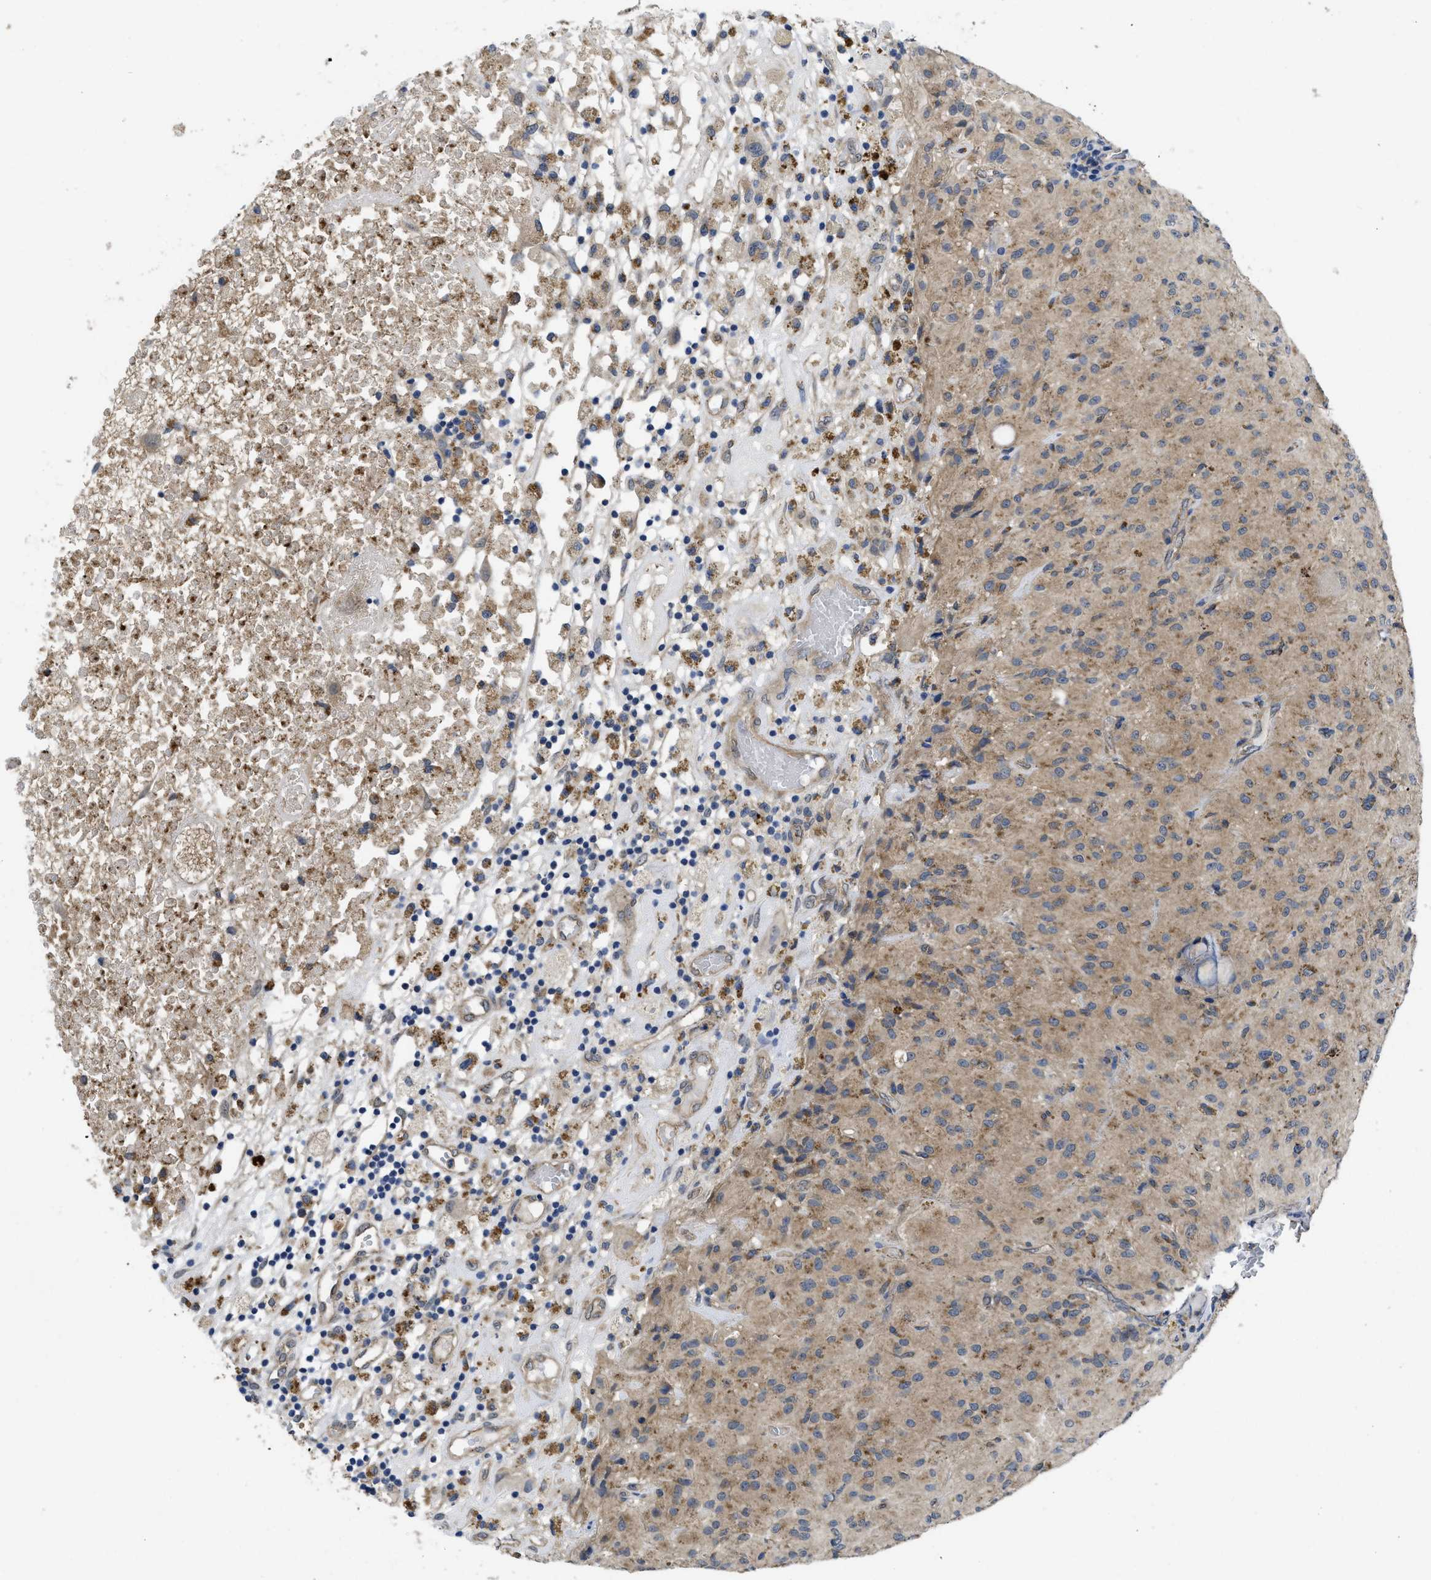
{"staining": {"intensity": "moderate", "quantity": "25%-75%", "location": "cytoplasmic/membranous"}, "tissue": "glioma", "cell_type": "Tumor cells", "image_type": "cancer", "snomed": [{"axis": "morphology", "description": "Glioma, malignant, High grade"}, {"axis": "topography", "description": "Brain"}], "caption": "Moderate cytoplasmic/membranous positivity is present in approximately 25%-75% of tumor cells in malignant high-grade glioma.", "gene": "PKD2", "patient": {"sex": "female", "age": 59}}